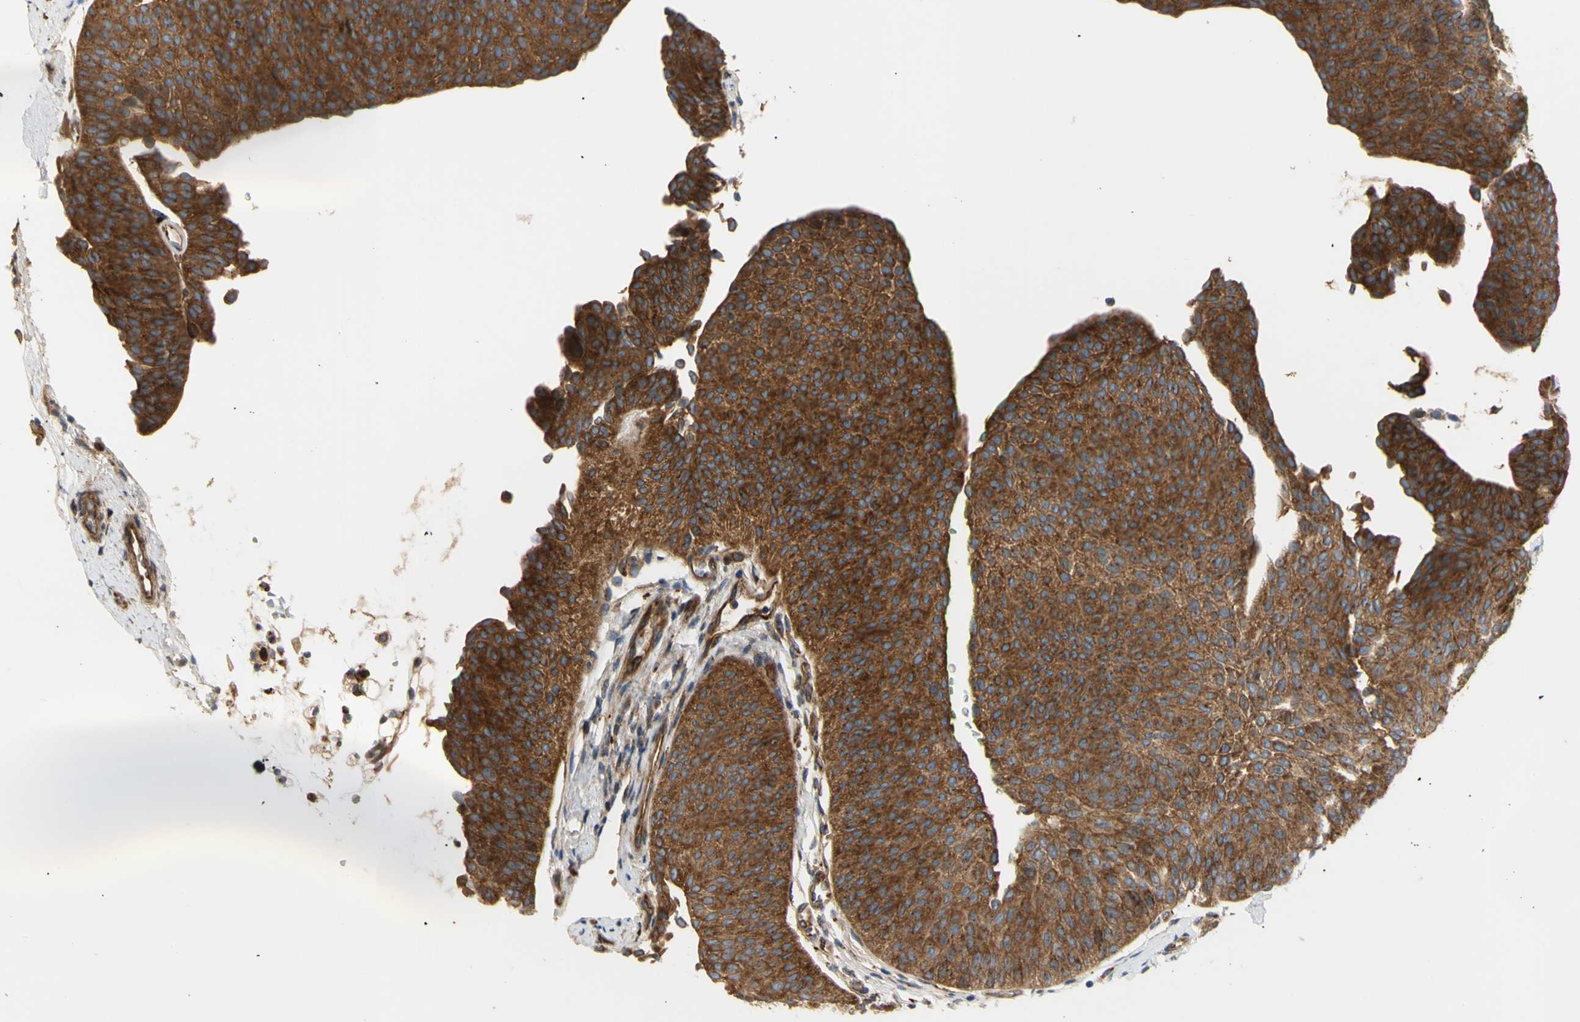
{"staining": {"intensity": "strong", "quantity": ">75%", "location": "cytoplasmic/membranous"}, "tissue": "urothelial cancer", "cell_type": "Tumor cells", "image_type": "cancer", "snomed": [{"axis": "morphology", "description": "Urothelial carcinoma, Low grade"}, {"axis": "topography", "description": "Urinary bladder"}], "caption": "This micrograph exhibits low-grade urothelial carcinoma stained with immunohistochemistry (IHC) to label a protein in brown. The cytoplasmic/membranous of tumor cells show strong positivity for the protein. Nuclei are counter-stained blue.", "gene": "TUBG2", "patient": {"sex": "female", "age": 60}}